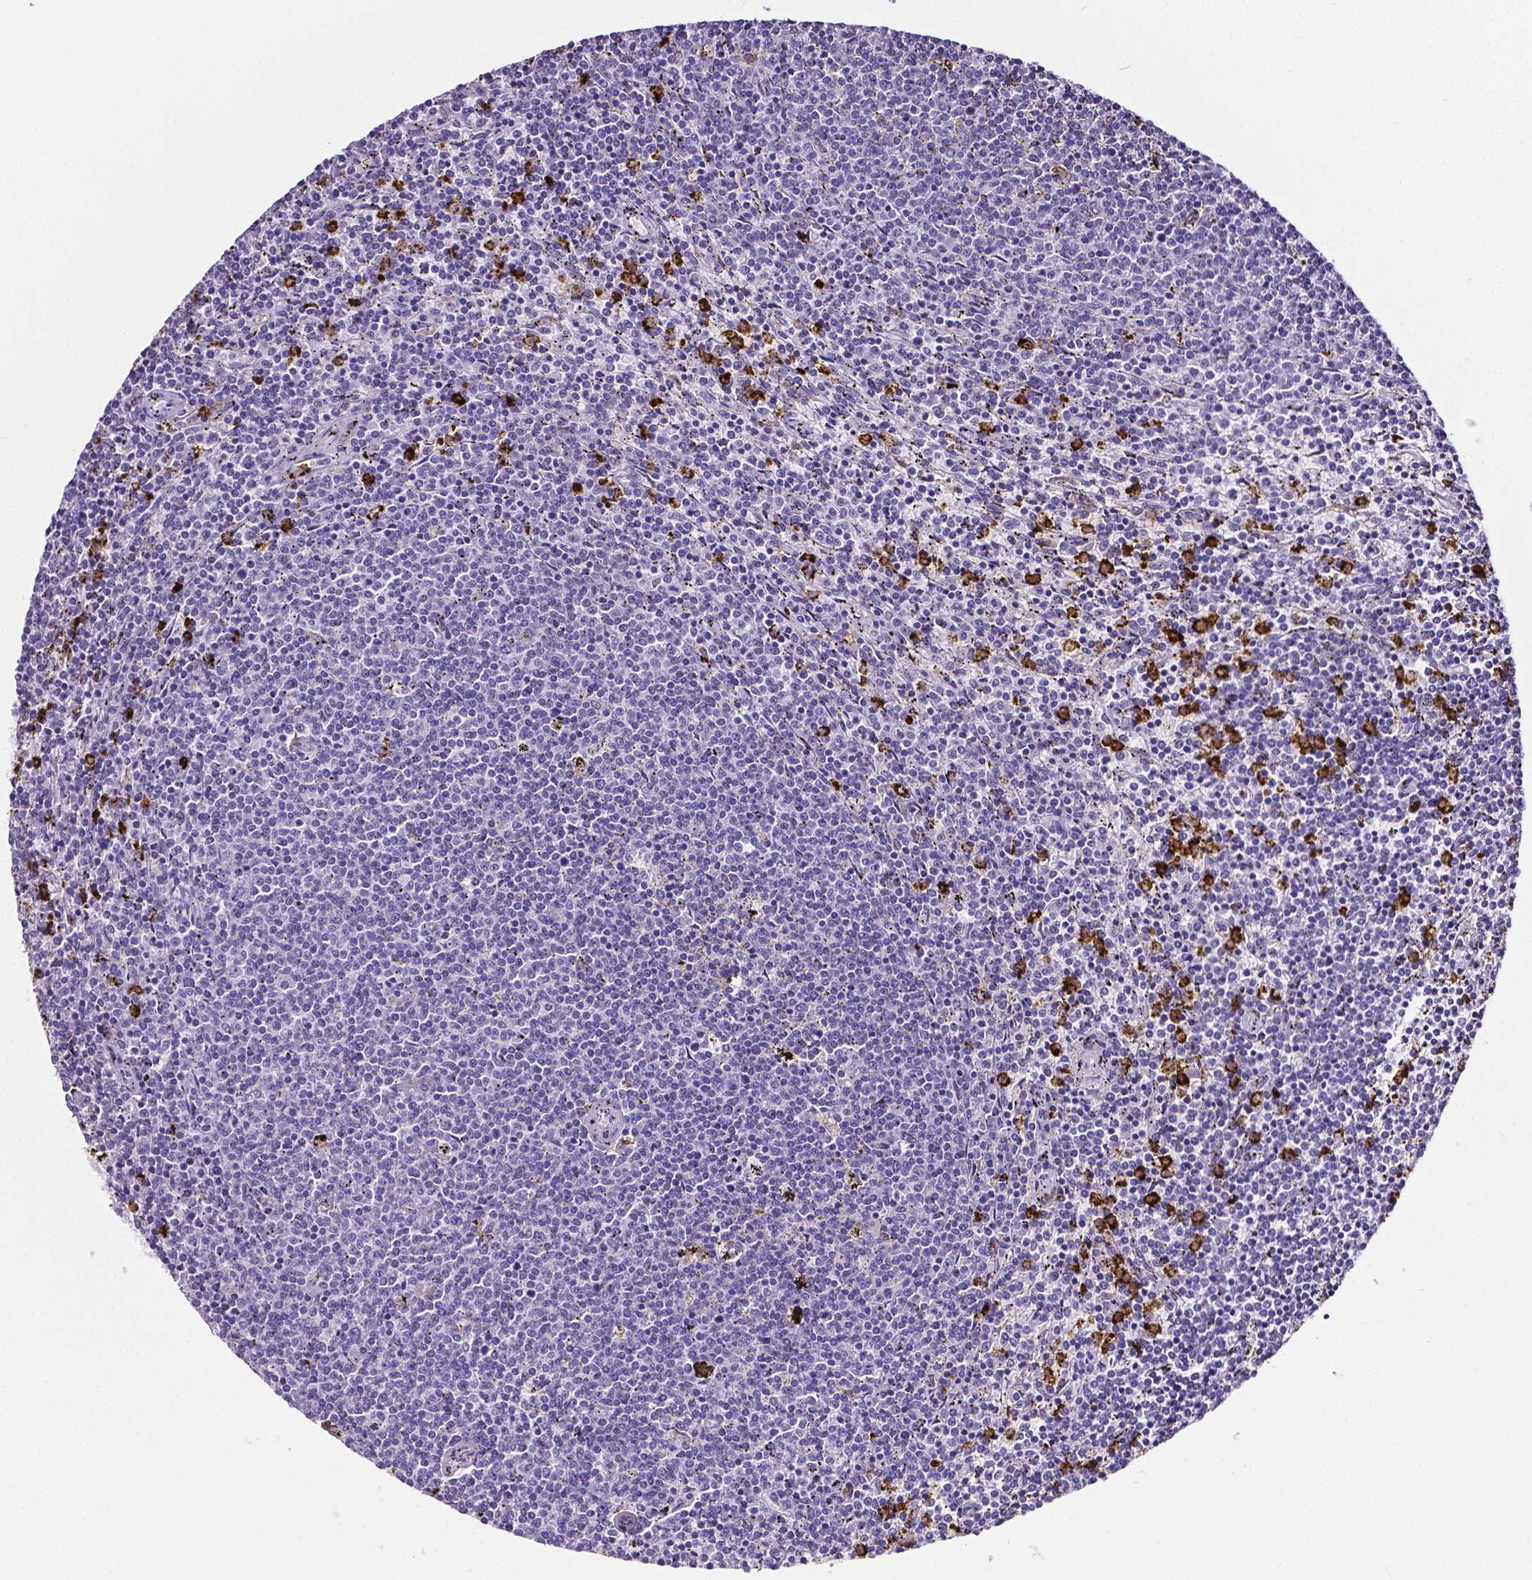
{"staining": {"intensity": "negative", "quantity": "none", "location": "none"}, "tissue": "lymphoma", "cell_type": "Tumor cells", "image_type": "cancer", "snomed": [{"axis": "morphology", "description": "Malignant lymphoma, non-Hodgkin's type, Low grade"}, {"axis": "topography", "description": "Spleen"}], "caption": "Immunohistochemical staining of human lymphoma reveals no significant positivity in tumor cells.", "gene": "MMP9", "patient": {"sex": "female", "age": 50}}